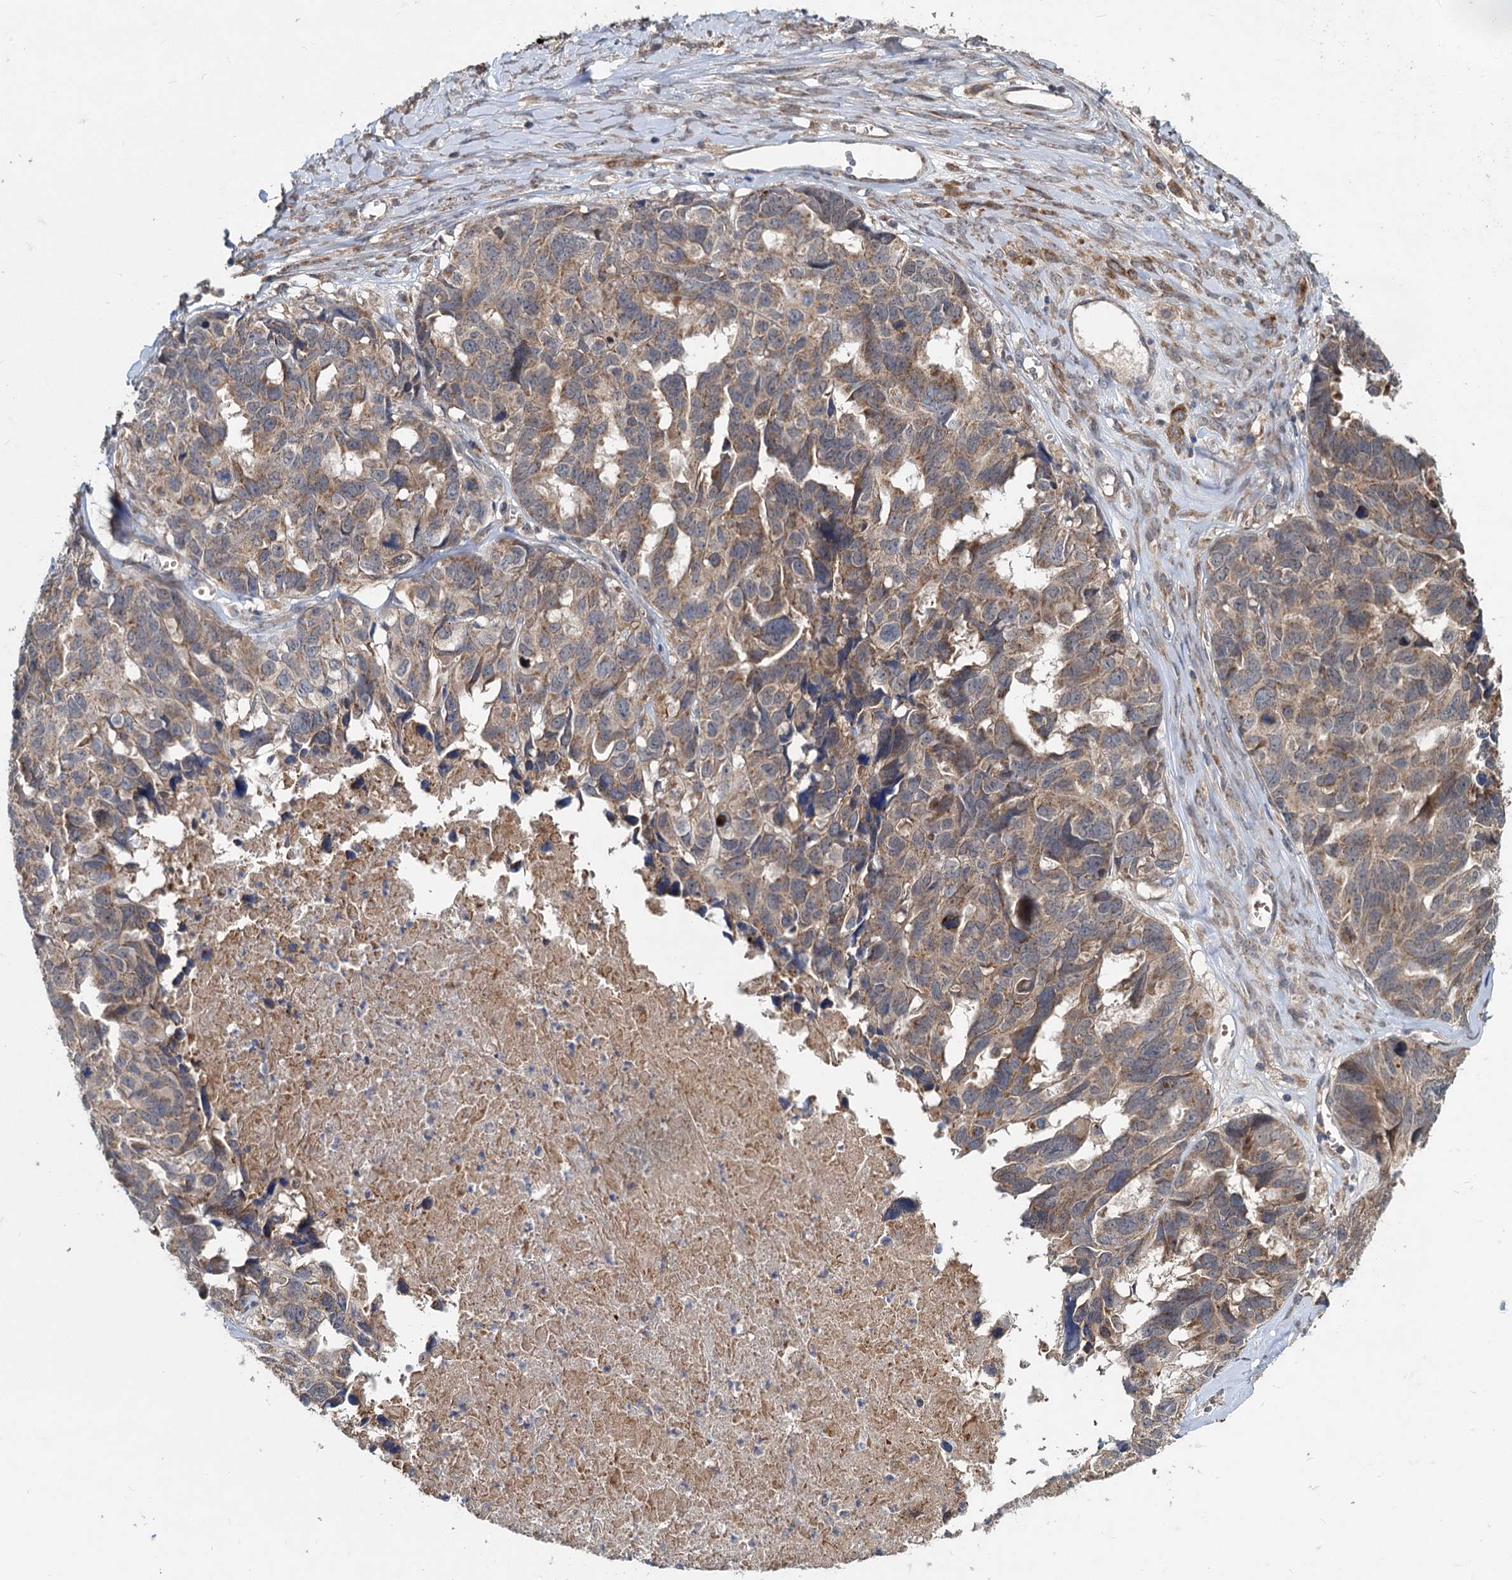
{"staining": {"intensity": "weak", "quantity": ">75%", "location": "cytoplasmic/membranous"}, "tissue": "ovarian cancer", "cell_type": "Tumor cells", "image_type": "cancer", "snomed": [{"axis": "morphology", "description": "Cystadenocarcinoma, serous, NOS"}, {"axis": "topography", "description": "Ovary"}], "caption": "This is a photomicrograph of immunohistochemistry (IHC) staining of serous cystadenocarcinoma (ovarian), which shows weak staining in the cytoplasmic/membranous of tumor cells.", "gene": "OTUB1", "patient": {"sex": "female", "age": 79}}